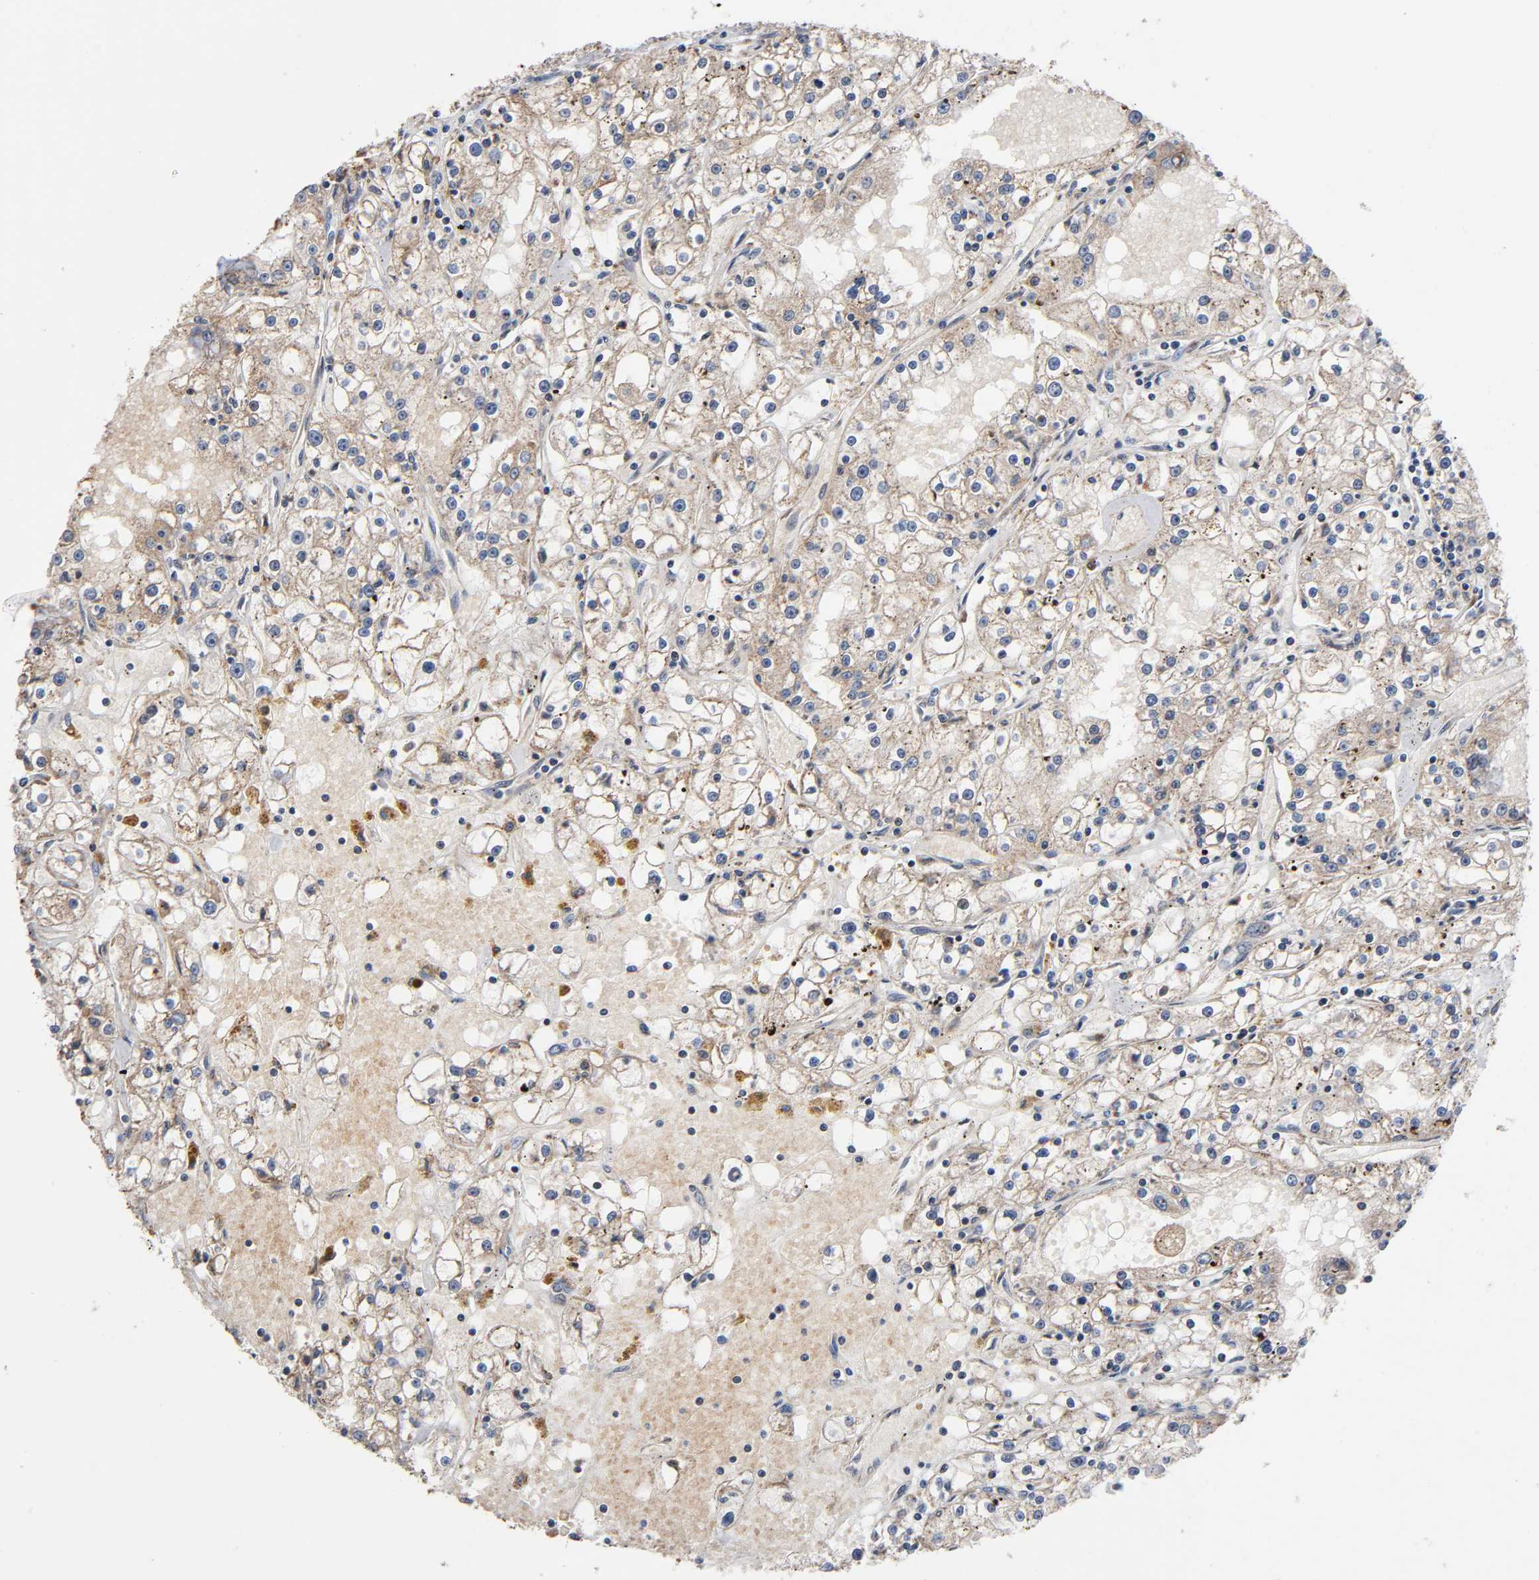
{"staining": {"intensity": "weak", "quantity": "25%-75%", "location": "cytoplasmic/membranous"}, "tissue": "renal cancer", "cell_type": "Tumor cells", "image_type": "cancer", "snomed": [{"axis": "morphology", "description": "Adenocarcinoma, NOS"}, {"axis": "topography", "description": "Kidney"}], "caption": "Immunohistochemical staining of human renal cancer shows low levels of weak cytoplasmic/membranous staining in approximately 25%-75% of tumor cells. The staining was performed using DAB, with brown indicating positive protein expression. Nuclei are stained blue with hematoxylin.", "gene": "MAP3K1", "patient": {"sex": "male", "age": 56}}